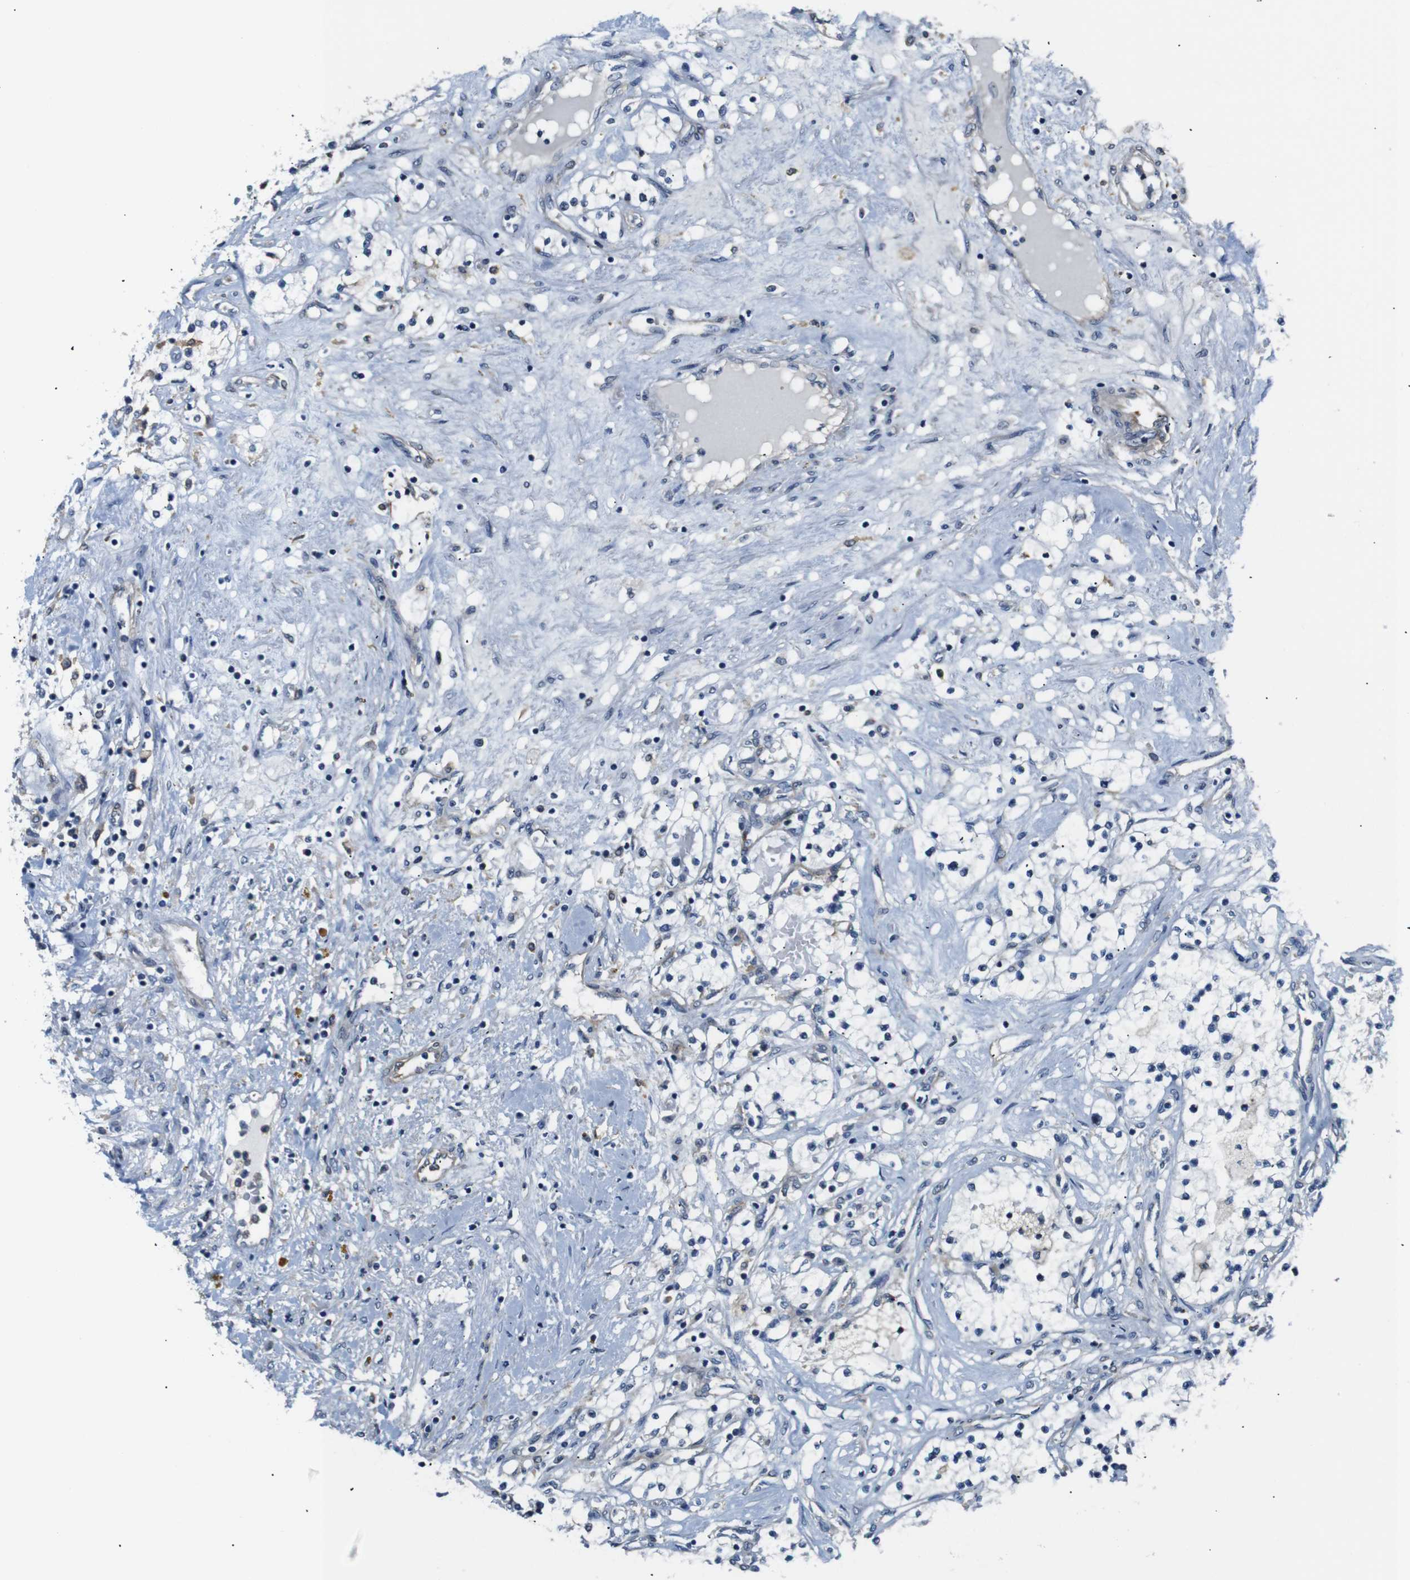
{"staining": {"intensity": "negative", "quantity": "none", "location": "none"}, "tissue": "renal cancer", "cell_type": "Tumor cells", "image_type": "cancer", "snomed": [{"axis": "morphology", "description": "Adenocarcinoma, NOS"}, {"axis": "topography", "description": "Kidney"}], "caption": "Immunohistochemistry of human adenocarcinoma (renal) reveals no expression in tumor cells.", "gene": "PARN", "patient": {"sex": "male", "age": 68}}